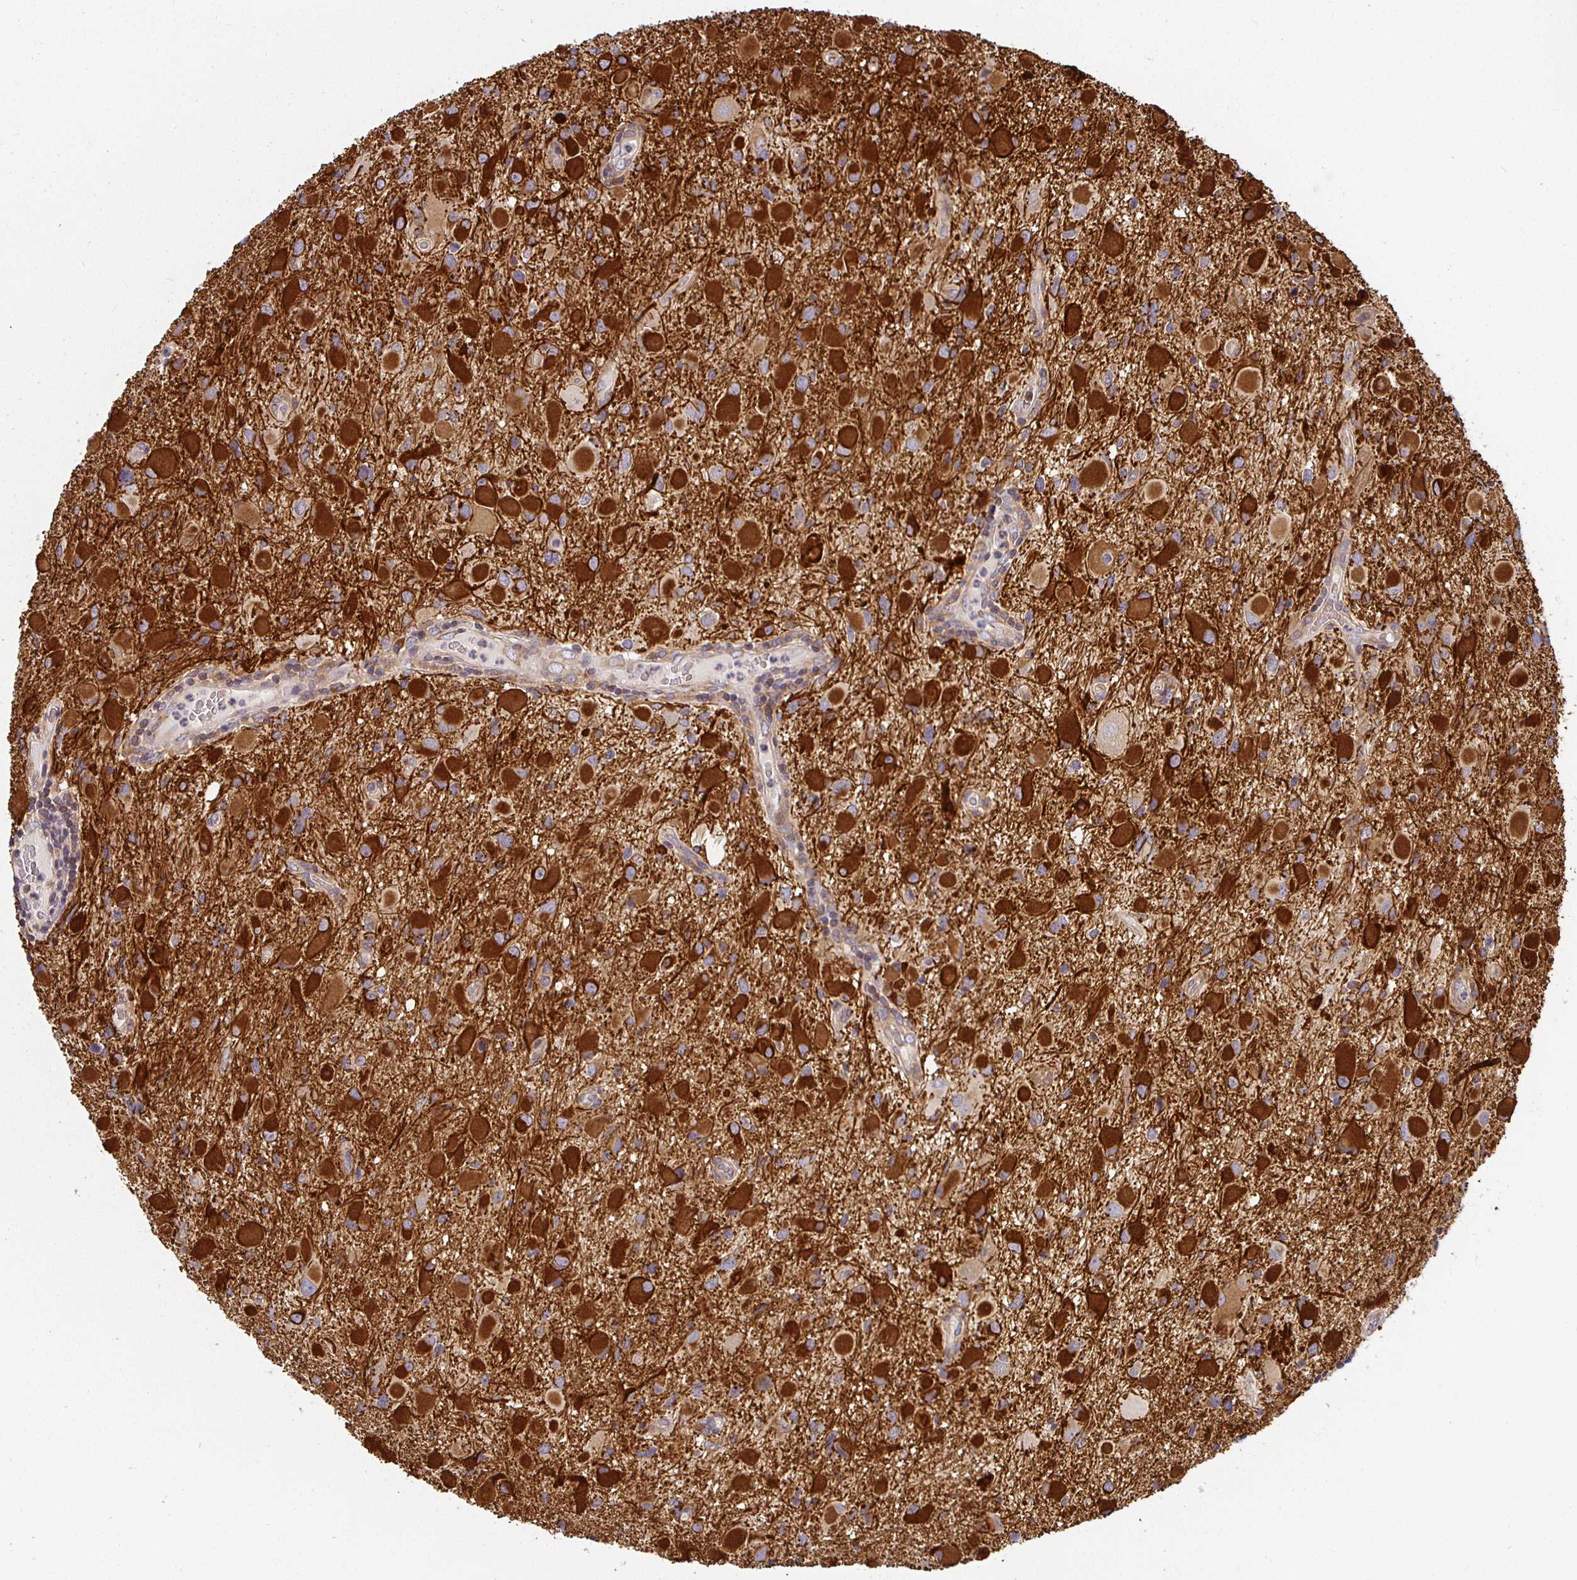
{"staining": {"intensity": "strong", "quantity": "25%-75%", "location": "cytoplasmic/membranous"}, "tissue": "glioma", "cell_type": "Tumor cells", "image_type": "cancer", "snomed": [{"axis": "morphology", "description": "Glioma, malignant, Low grade"}, {"axis": "topography", "description": "Brain"}], "caption": "Immunohistochemical staining of glioma exhibits high levels of strong cytoplasmic/membranous staining in about 25%-75% of tumor cells.", "gene": "IRAK1", "patient": {"sex": "female", "age": 32}}